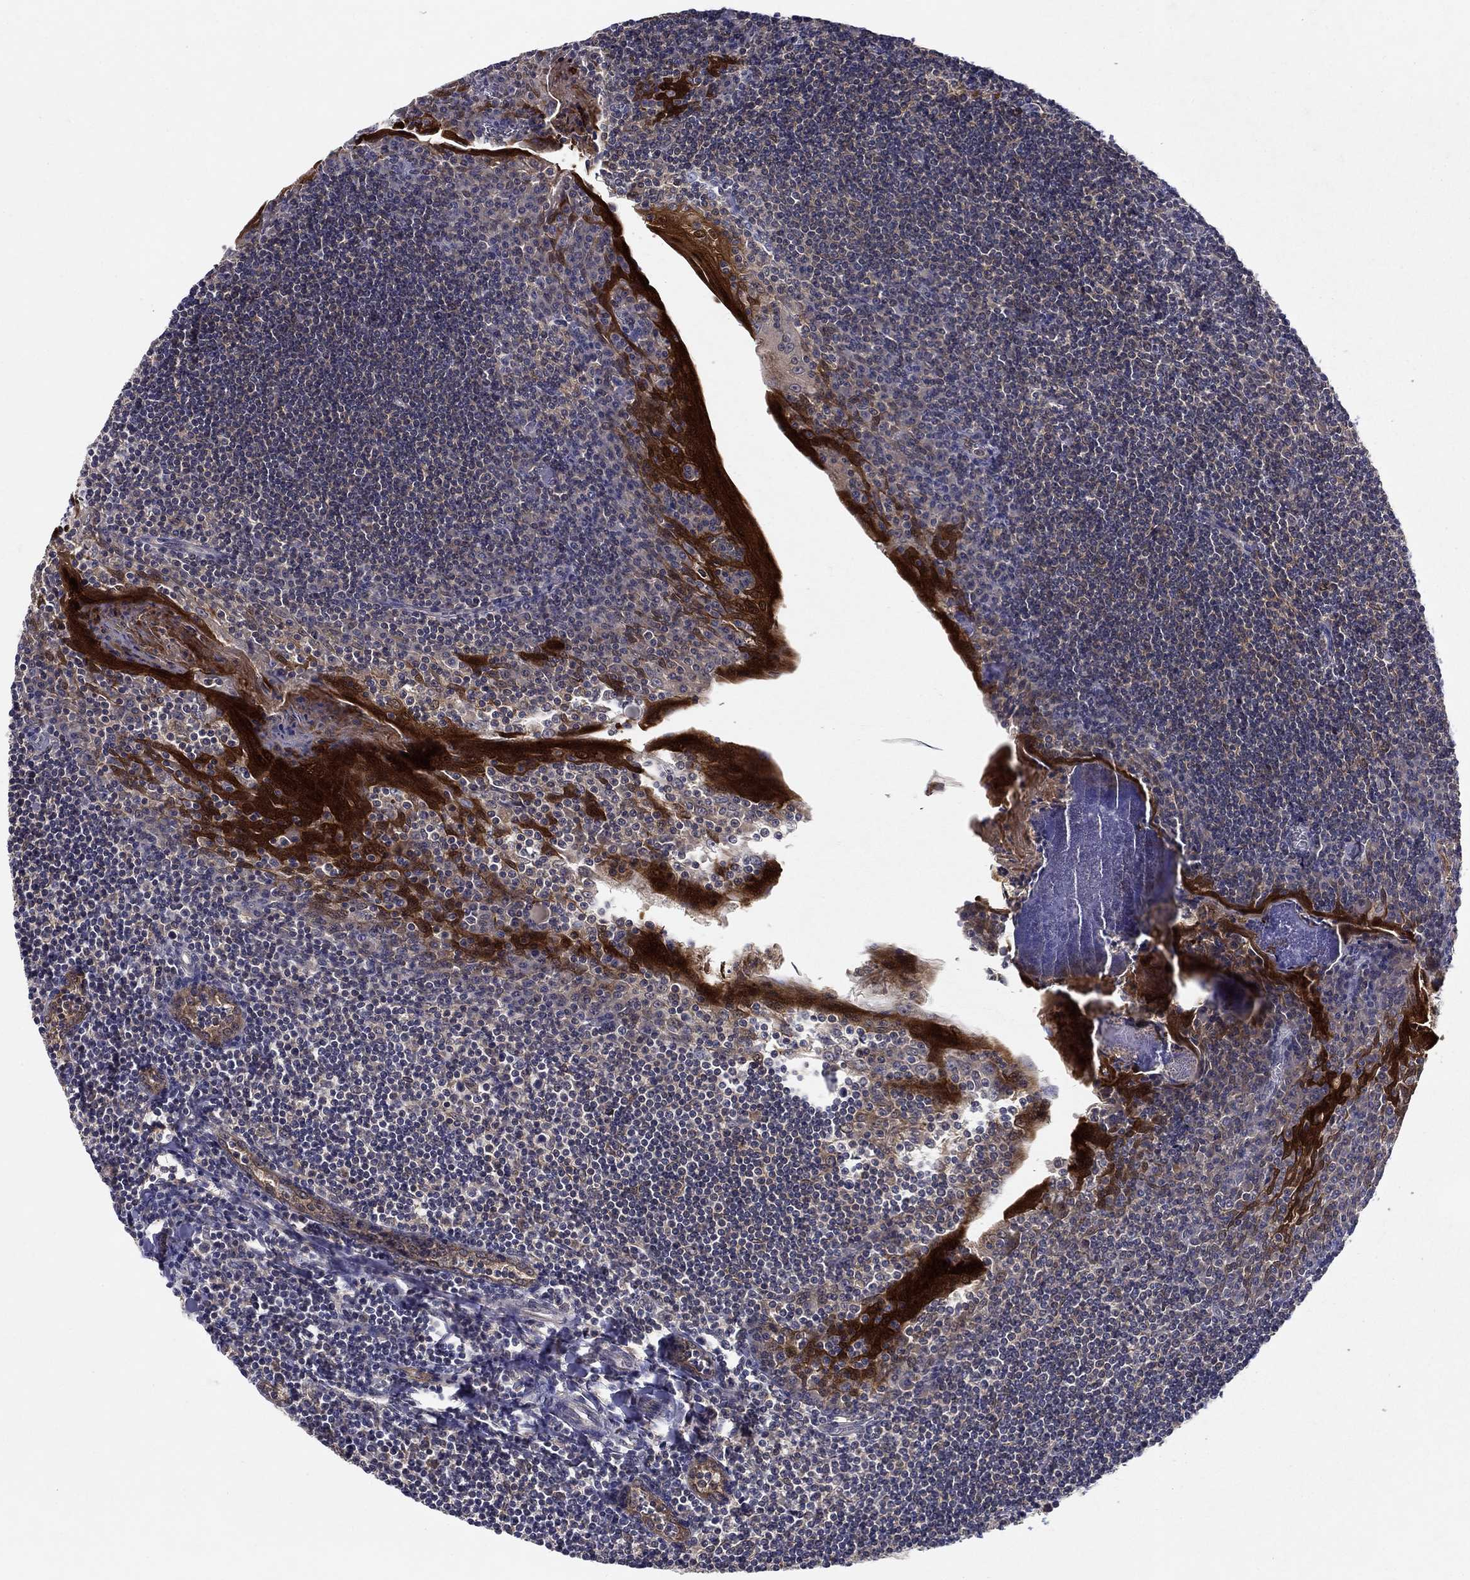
{"staining": {"intensity": "negative", "quantity": "none", "location": "none"}, "tissue": "tonsil", "cell_type": "Germinal center cells", "image_type": "normal", "snomed": [{"axis": "morphology", "description": "Normal tissue, NOS"}, {"axis": "topography", "description": "Tonsil"}], "caption": "Germinal center cells show no significant protein staining in normal tonsil. (DAB (3,3'-diaminobenzidine) immunohistochemistry (IHC) with hematoxylin counter stain).", "gene": "GLTP", "patient": {"sex": "female", "age": 12}}